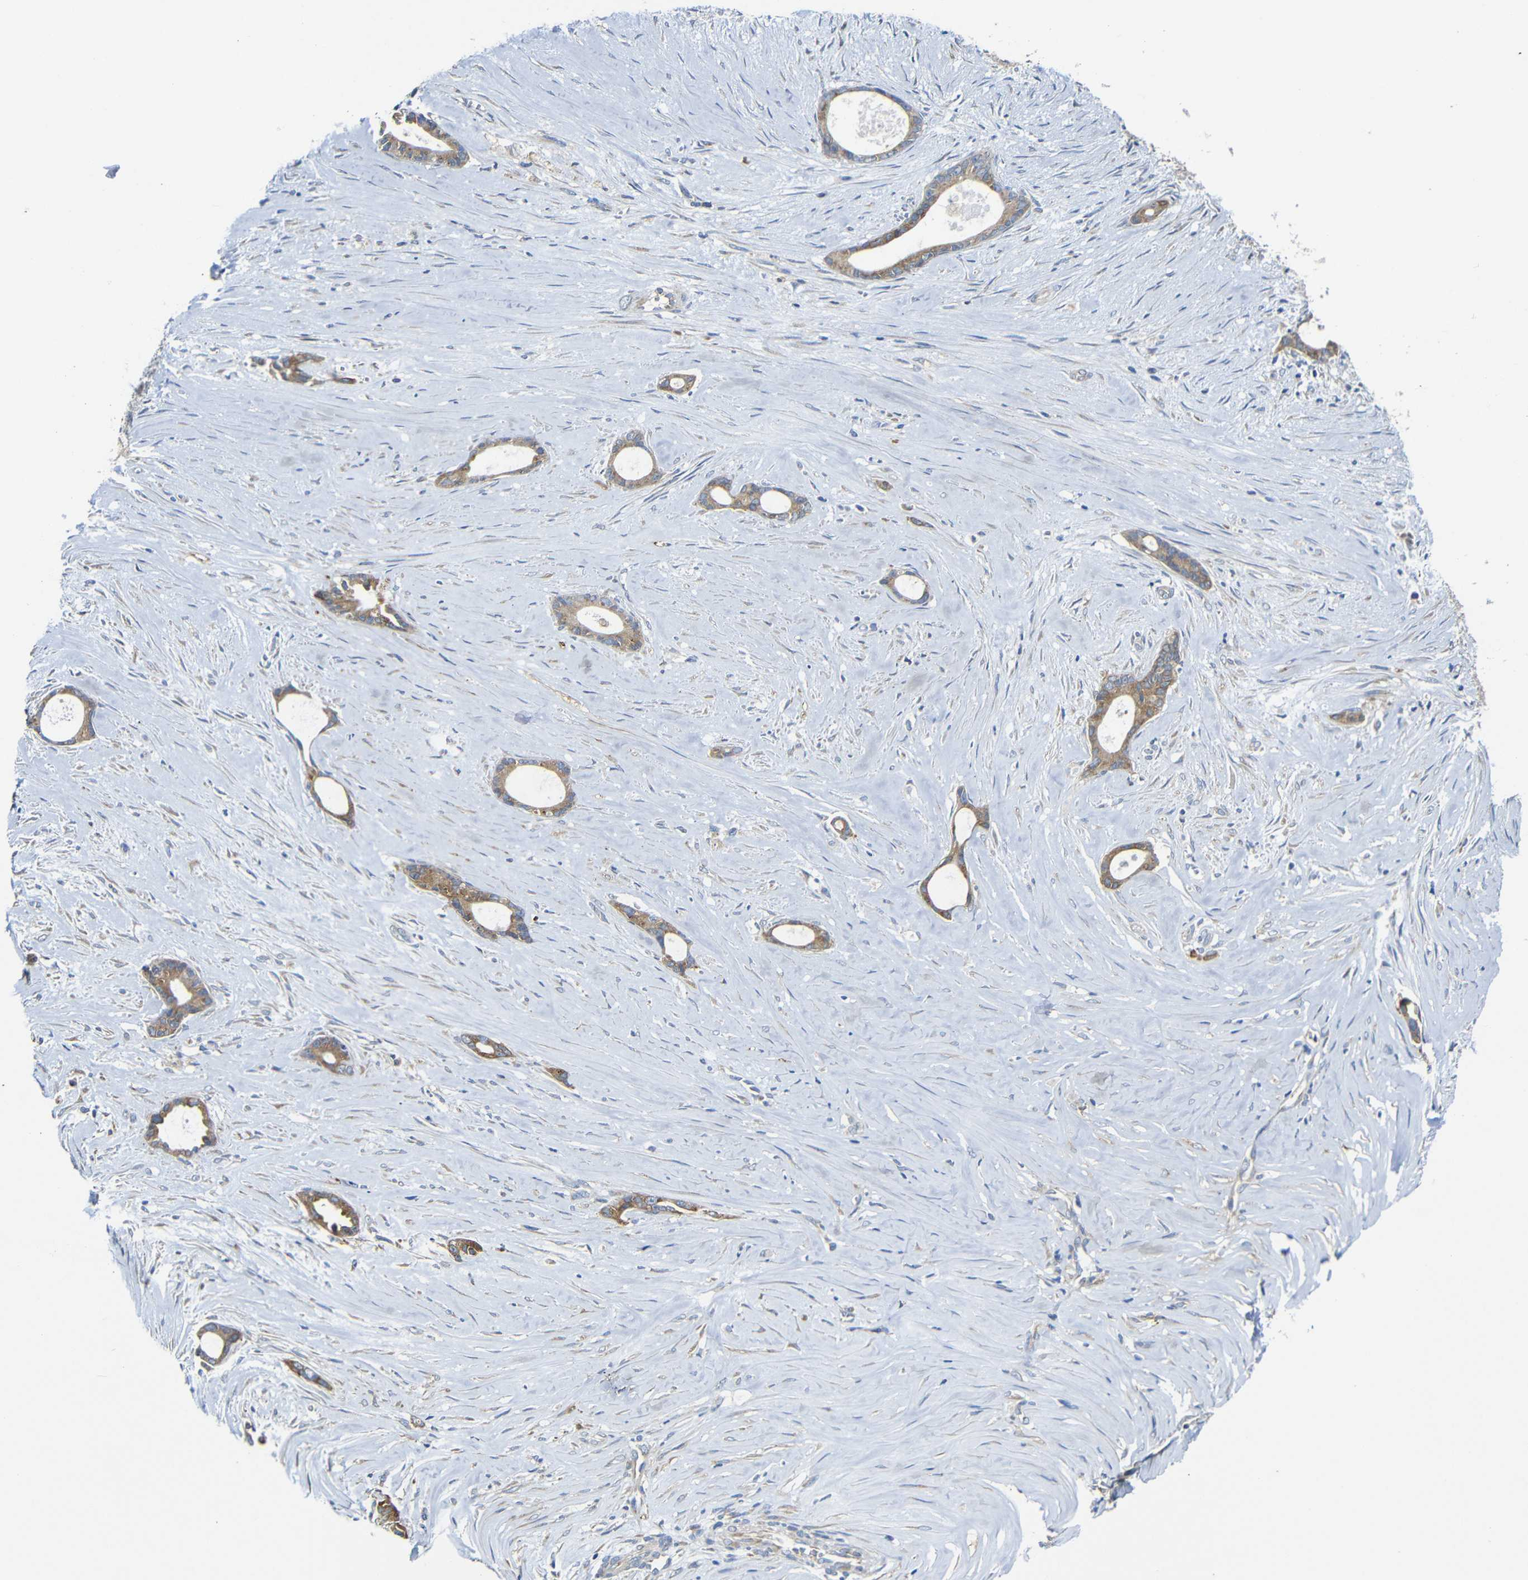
{"staining": {"intensity": "moderate", "quantity": ">75%", "location": "cytoplasmic/membranous"}, "tissue": "liver cancer", "cell_type": "Tumor cells", "image_type": "cancer", "snomed": [{"axis": "morphology", "description": "Cholangiocarcinoma"}, {"axis": "topography", "description": "Liver"}], "caption": "Immunohistochemistry (DAB (3,3'-diaminobenzidine)) staining of human cholangiocarcinoma (liver) demonstrates moderate cytoplasmic/membranous protein expression in approximately >75% of tumor cells. The staining is performed using DAB (3,3'-diaminobenzidine) brown chromogen to label protein expression. The nuclei are counter-stained blue using hematoxylin.", "gene": "CLCC1", "patient": {"sex": "female", "age": 55}}